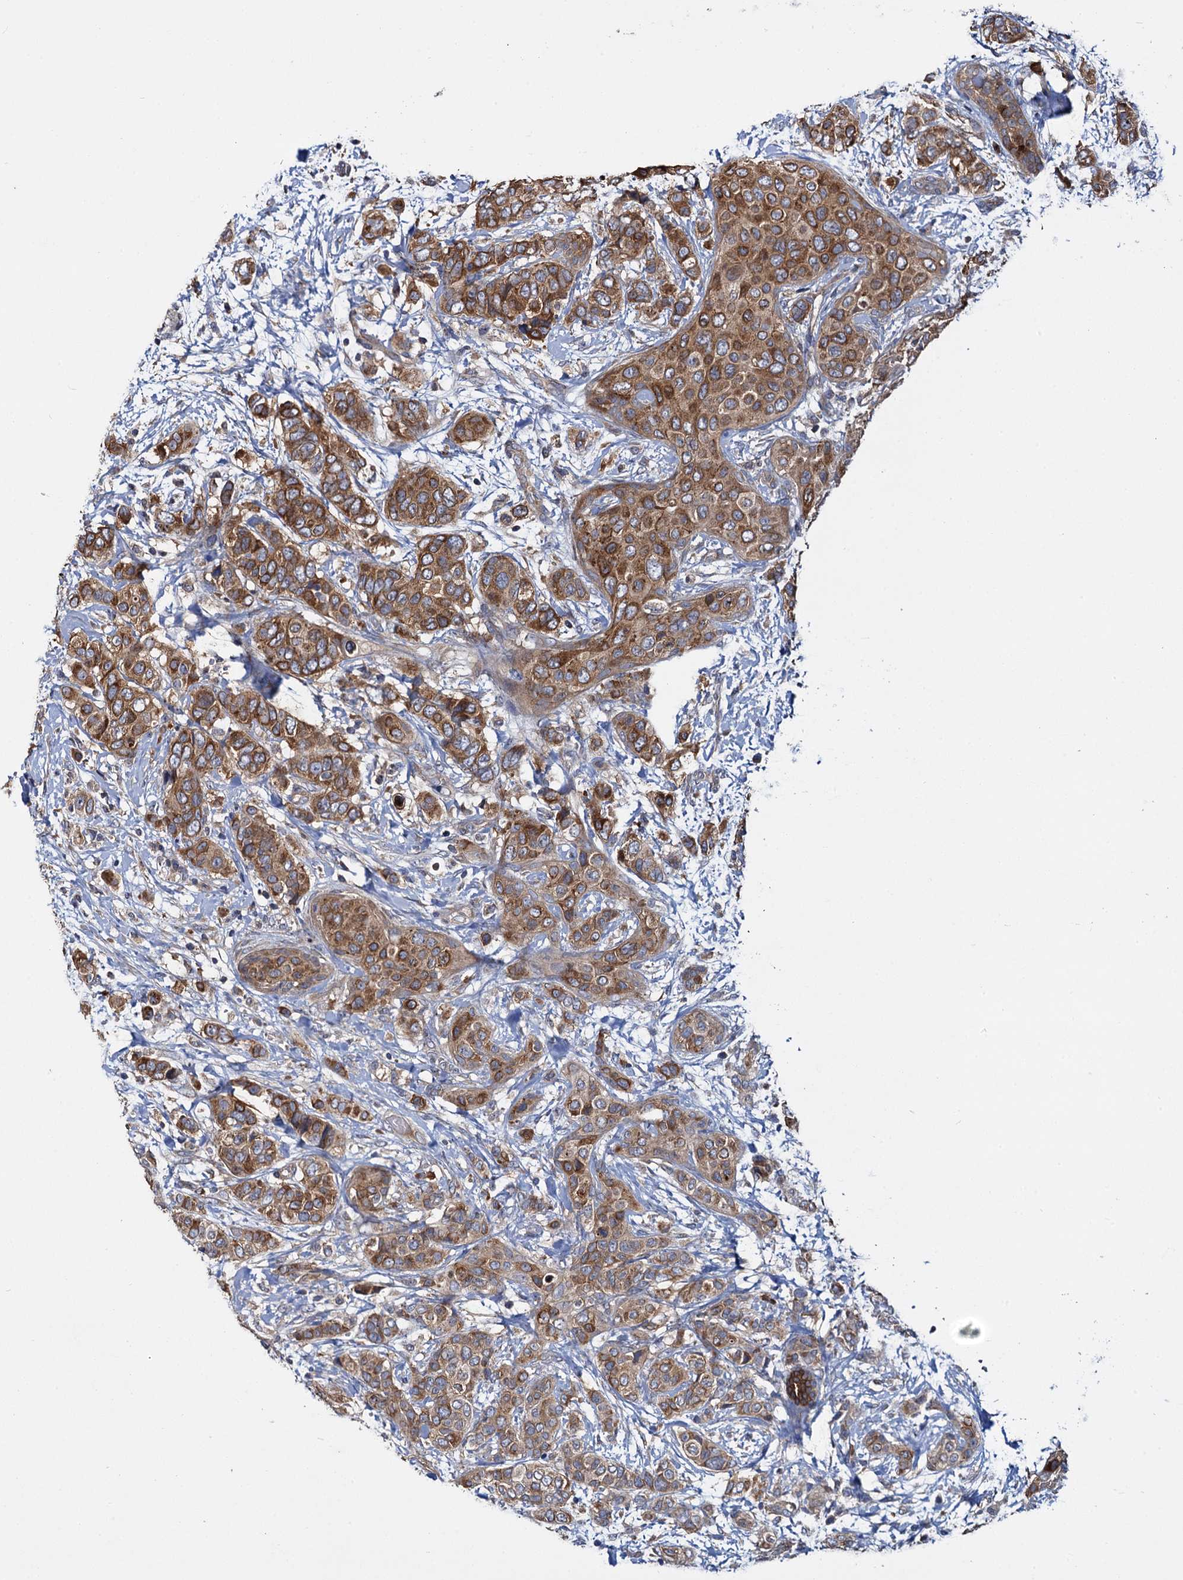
{"staining": {"intensity": "moderate", "quantity": ">75%", "location": "cytoplasmic/membranous"}, "tissue": "breast cancer", "cell_type": "Tumor cells", "image_type": "cancer", "snomed": [{"axis": "morphology", "description": "Lobular carcinoma"}, {"axis": "topography", "description": "Breast"}], "caption": "DAB immunohistochemical staining of breast cancer reveals moderate cytoplasmic/membranous protein positivity in about >75% of tumor cells.", "gene": "CEP192", "patient": {"sex": "female", "age": 51}}